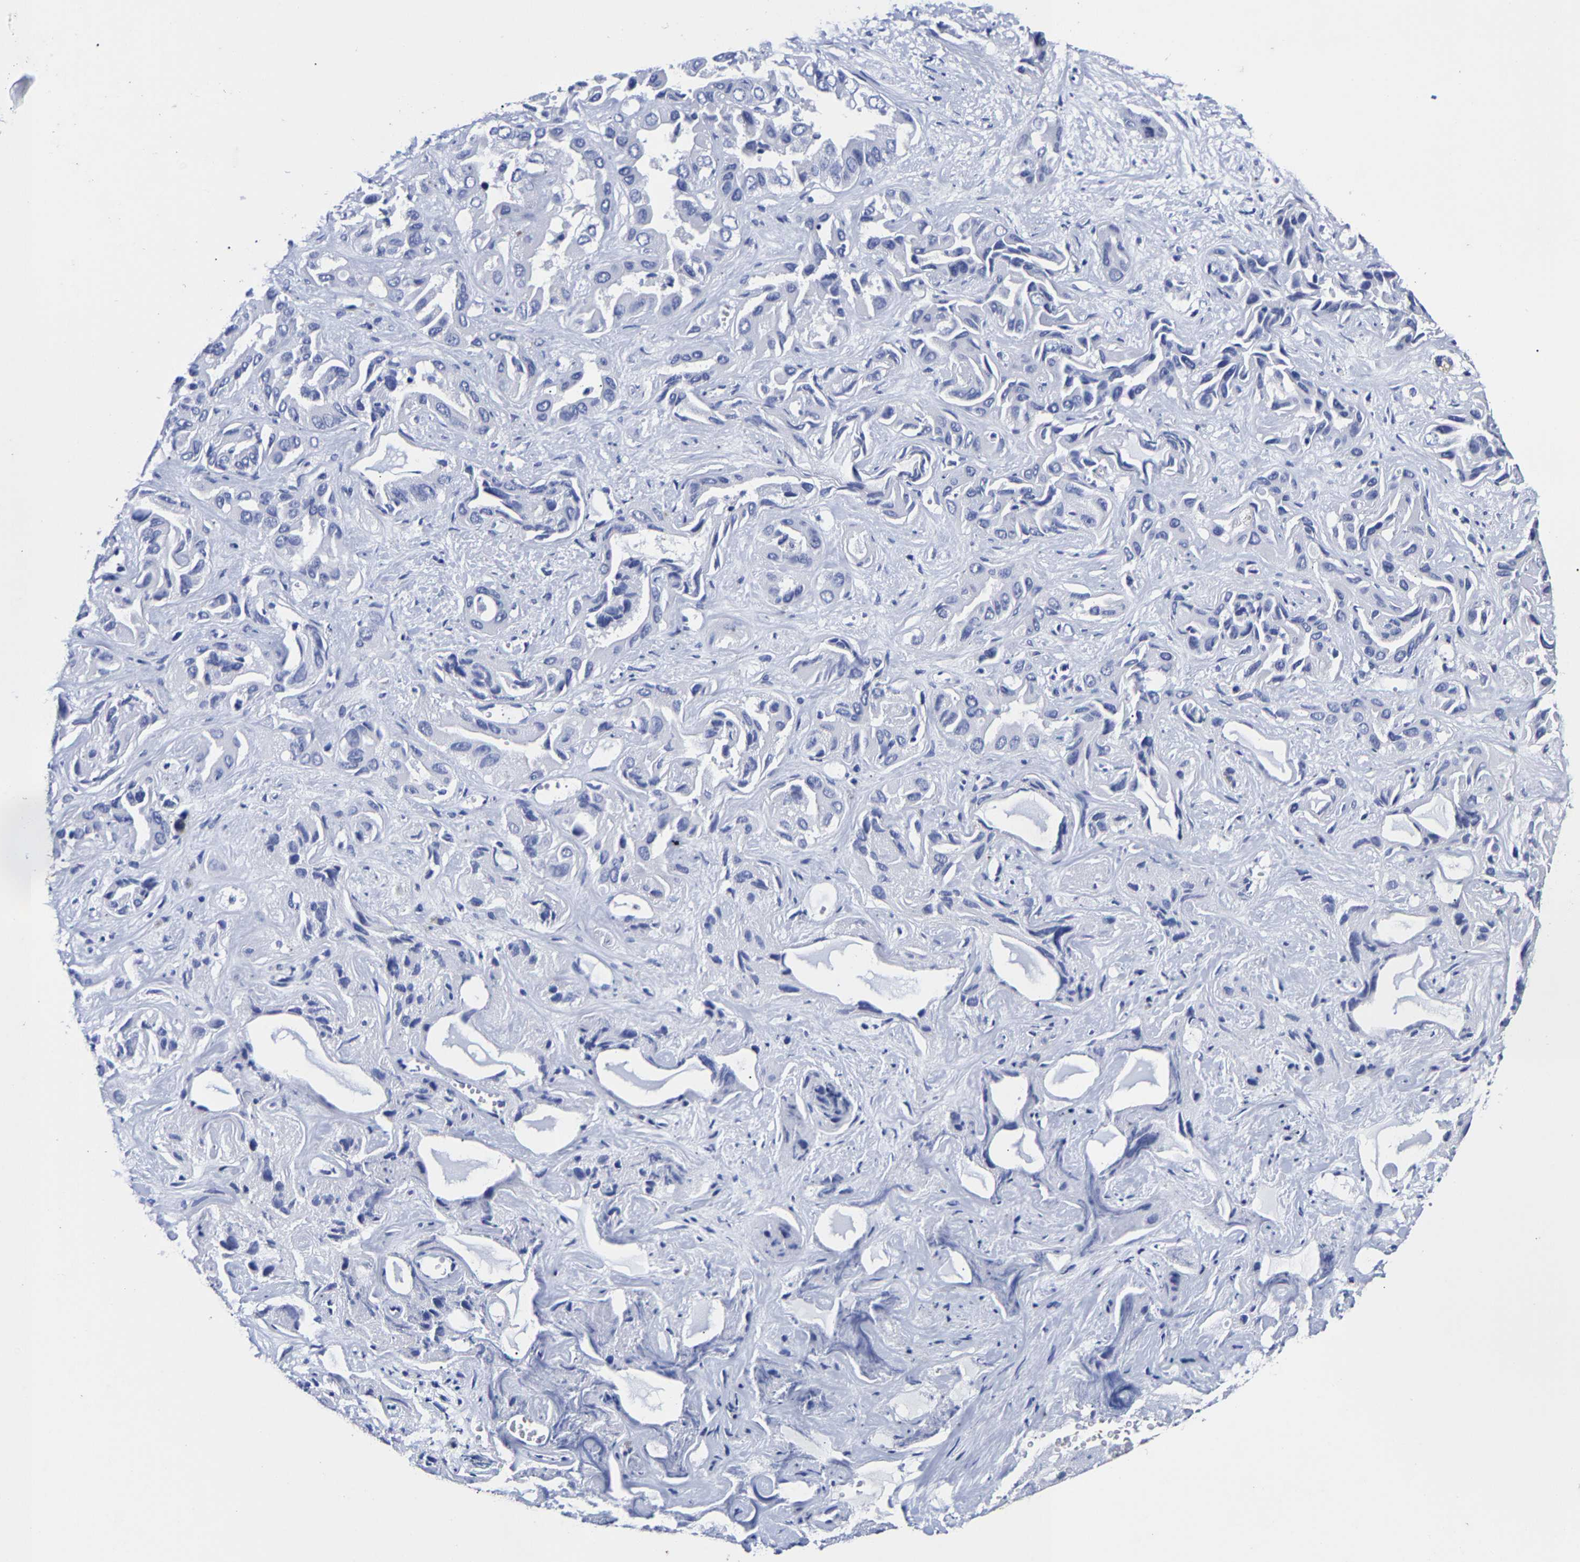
{"staining": {"intensity": "negative", "quantity": "none", "location": "none"}, "tissue": "liver cancer", "cell_type": "Tumor cells", "image_type": "cancer", "snomed": [{"axis": "morphology", "description": "Cholangiocarcinoma"}, {"axis": "topography", "description": "Liver"}], "caption": "This is a histopathology image of immunohistochemistry staining of liver cancer, which shows no positivity in tumor cells.", "gene": "AASS", "patient": {"sex": "female", "age": 52}}